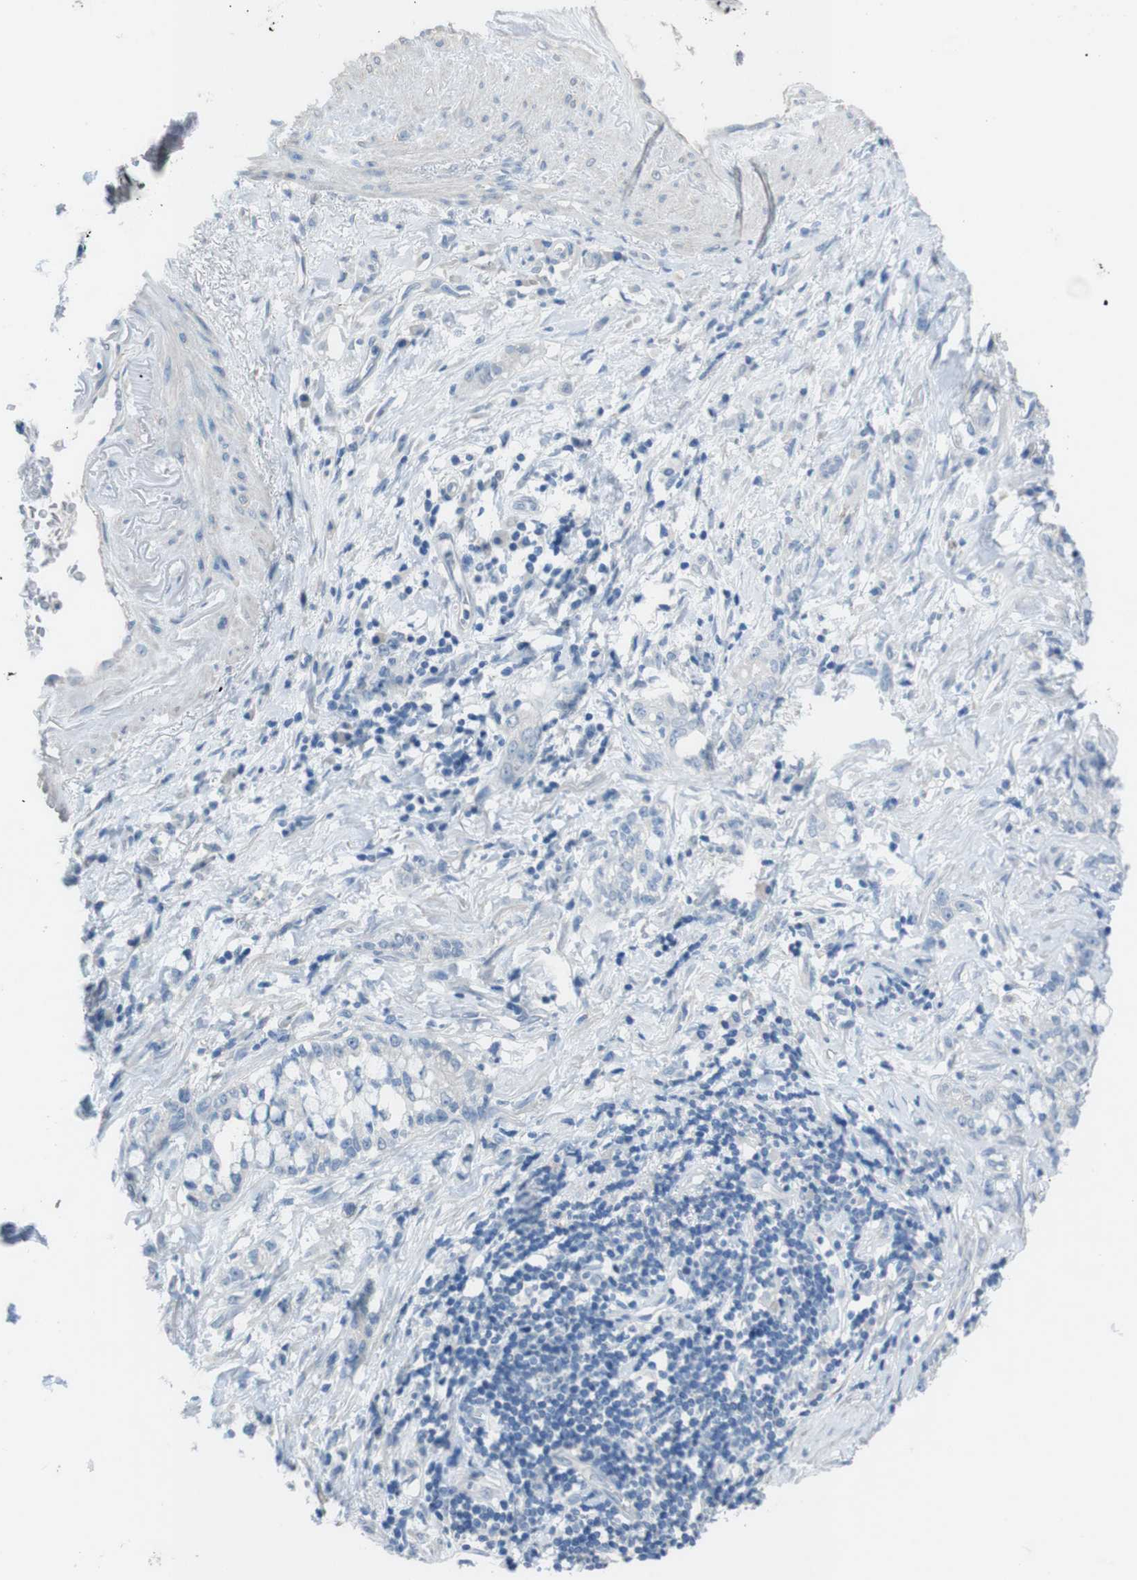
{"staining": {"intensity": "negative", "quantity": "none", "location": "none"}, "tissue": "stomach cancer", "cell_type": "Tumor cells", "image_type": "cancer", "snomed": [{"axis": "morphology", "description": "Adenocarcinoma, NOS"}, {"axis": "topography", "description": "Stomach, lower"}], "caption": "Stomach adenocarcinoma was stained to show a protein in brown. There is no significant staining in tumor cells. Brightfield microscopy of IHC stained with DAB (3,3'-diaminobenzidine) (brown) and hematoxylin (blue), captured at high magnification.", "gene": "CYP2C8", "patient": {"sex": "male", "age": 88}}